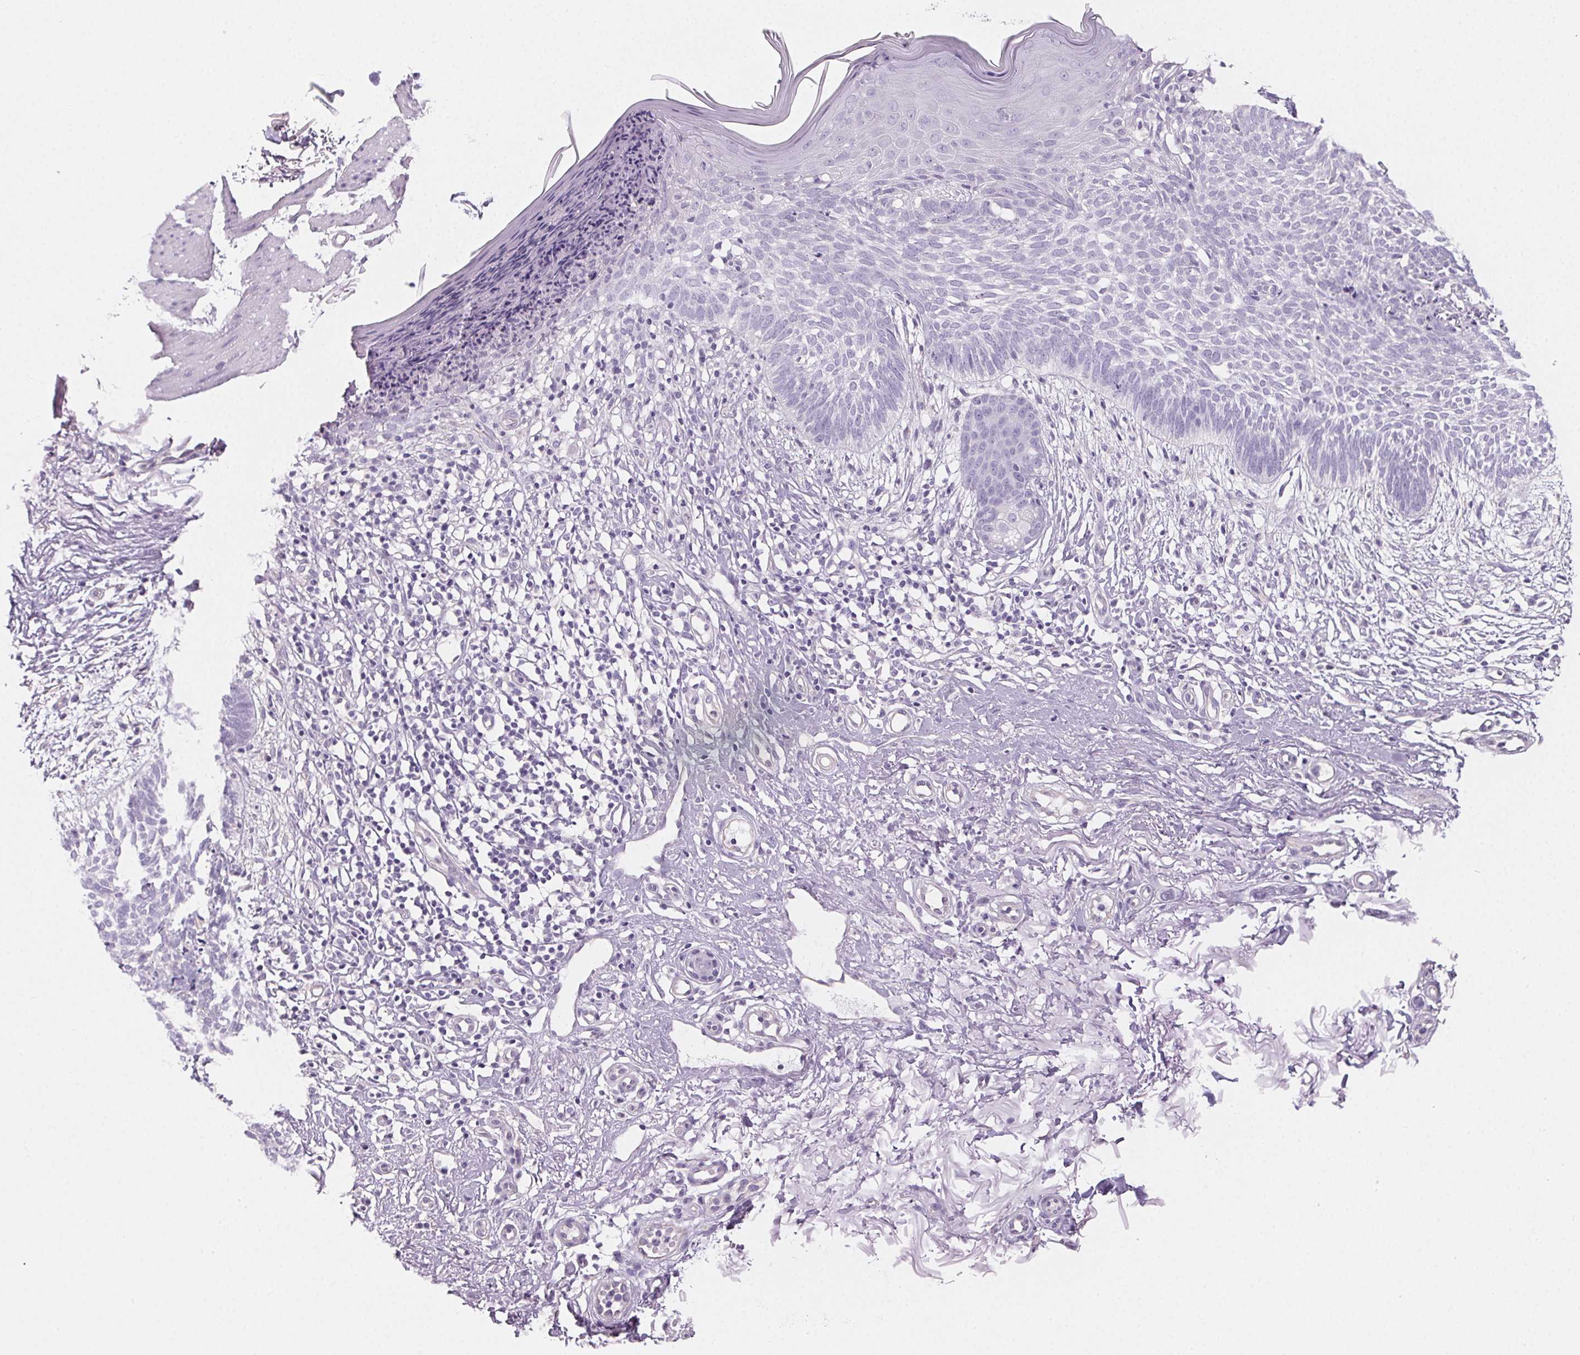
{"staining": {"intensity": "negative", "quantity": "none", "location": "none"}, "tissue": "skin cancer", "cell_type": "Tumor cells", "image_type": "cancer", "snomed": [{"axis": "morphology", "description": "Basal cell carcinoma"}, {"axis": "topography", "description": "Skin"}], "caption": "Immunohistochemical staining of human basal cell carcinoma (skin) shows no significant staining in tumor cells. The staining was performed using DAB (3,3'-diaminobenzidine) to visualize the protein expression in brown, while the nuclei were stained in blue with hematoxylin (Magnification: 20x).", "gene": "PRSS3", "patient": {"sex": "female", "age": 84}}